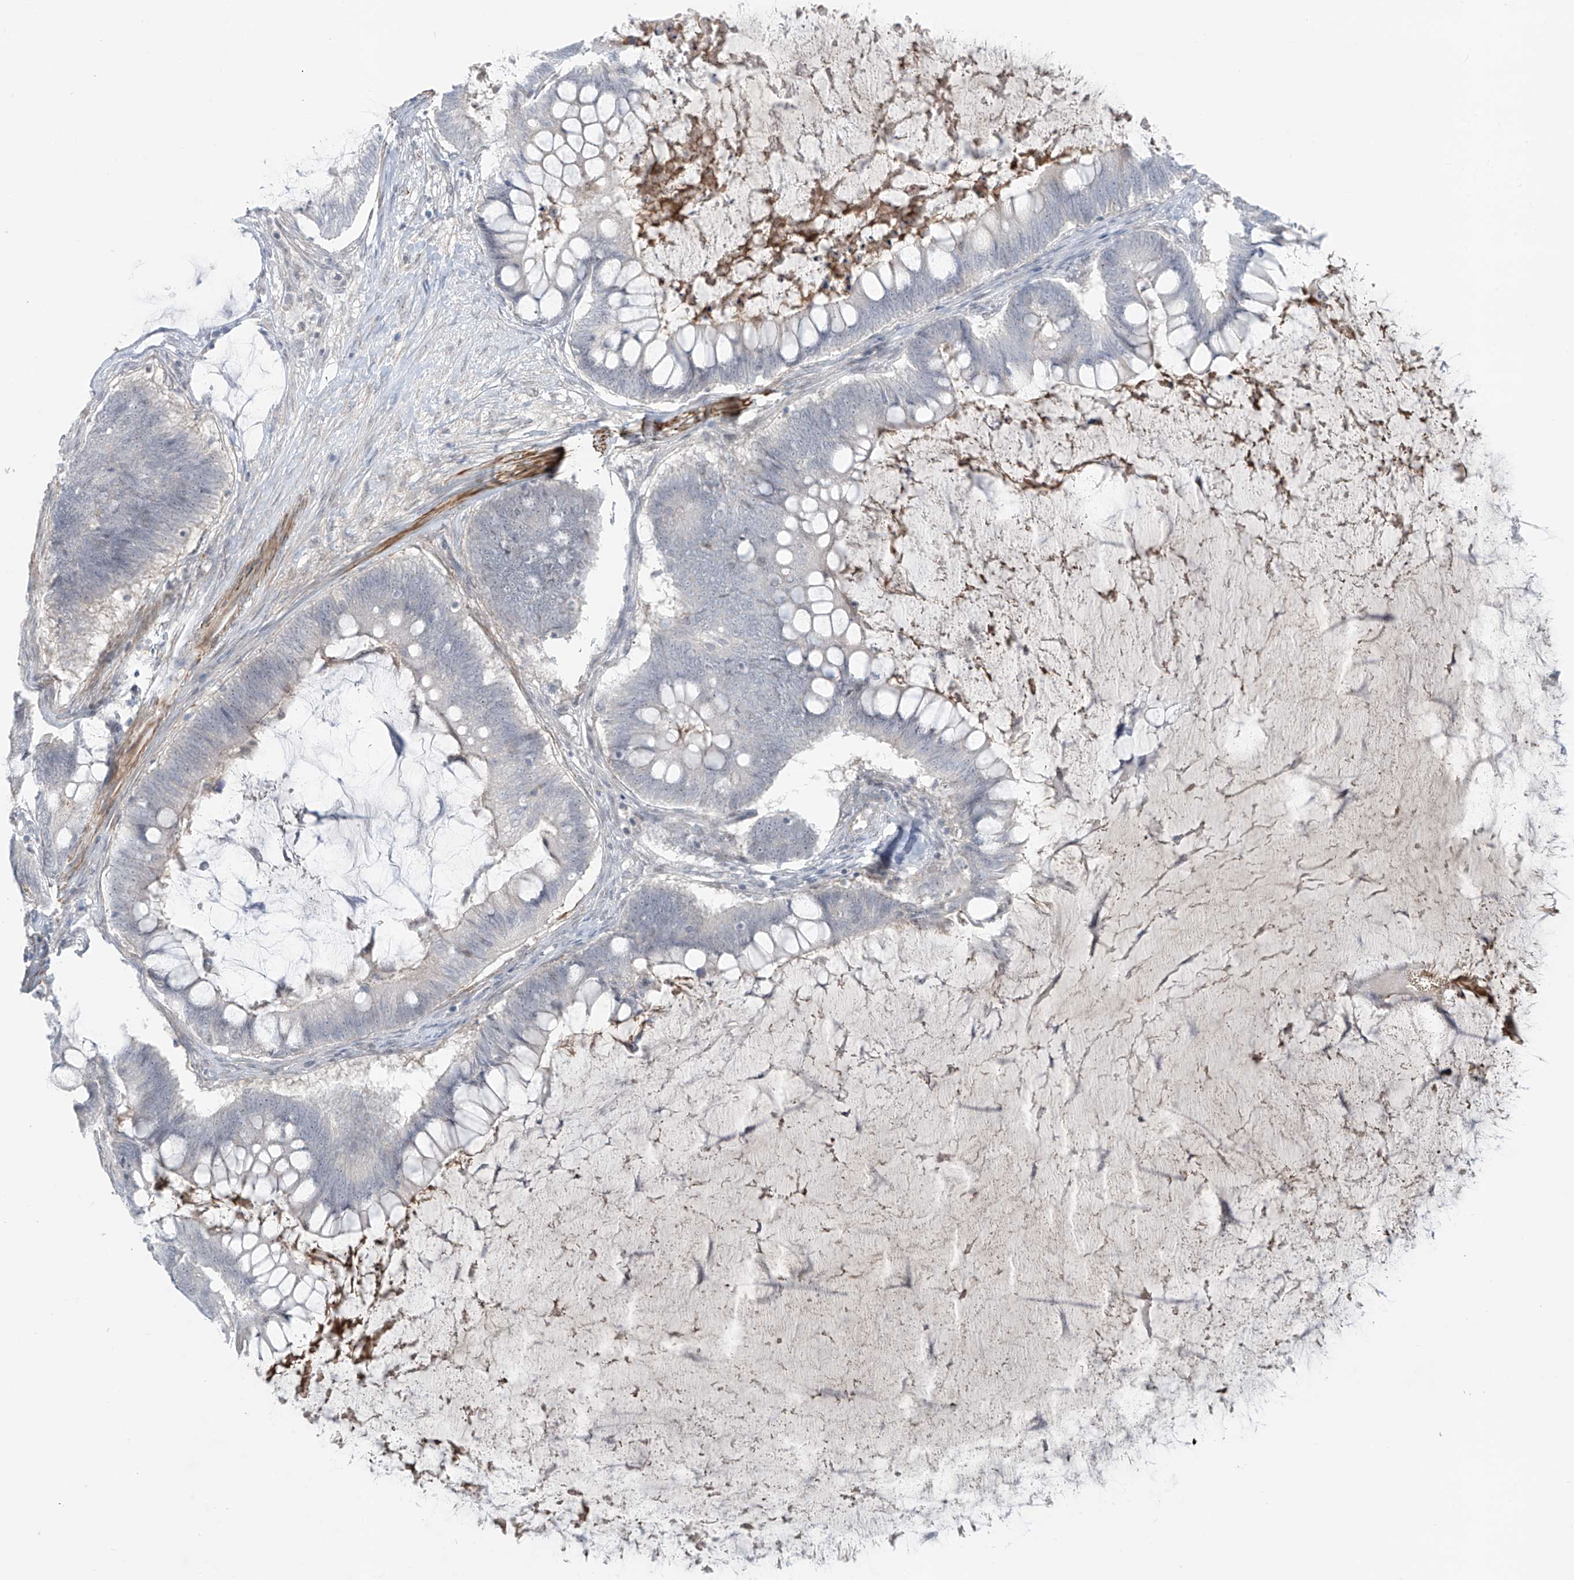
{"staining": {"intensity": "negative", "quantity": "none", "location": "none"}, "tissue": "ovarian cancer", "cell_type": "Tumor cells", "image_type": "cancer", "snomed": [{"axis": "morphology", "description": "Cystadenocarcinoma, mucinous, NOS"}, {"axis": "topography", "description": "Ovary"}], "caption": "This is an immunohistochemistry histopathology image of ovarian mucinous cystadenocarcinoma. There is no staining in tumor cells.", "gene": "RASGEF1A", "patient": {"sex": "female", "age": 61}}